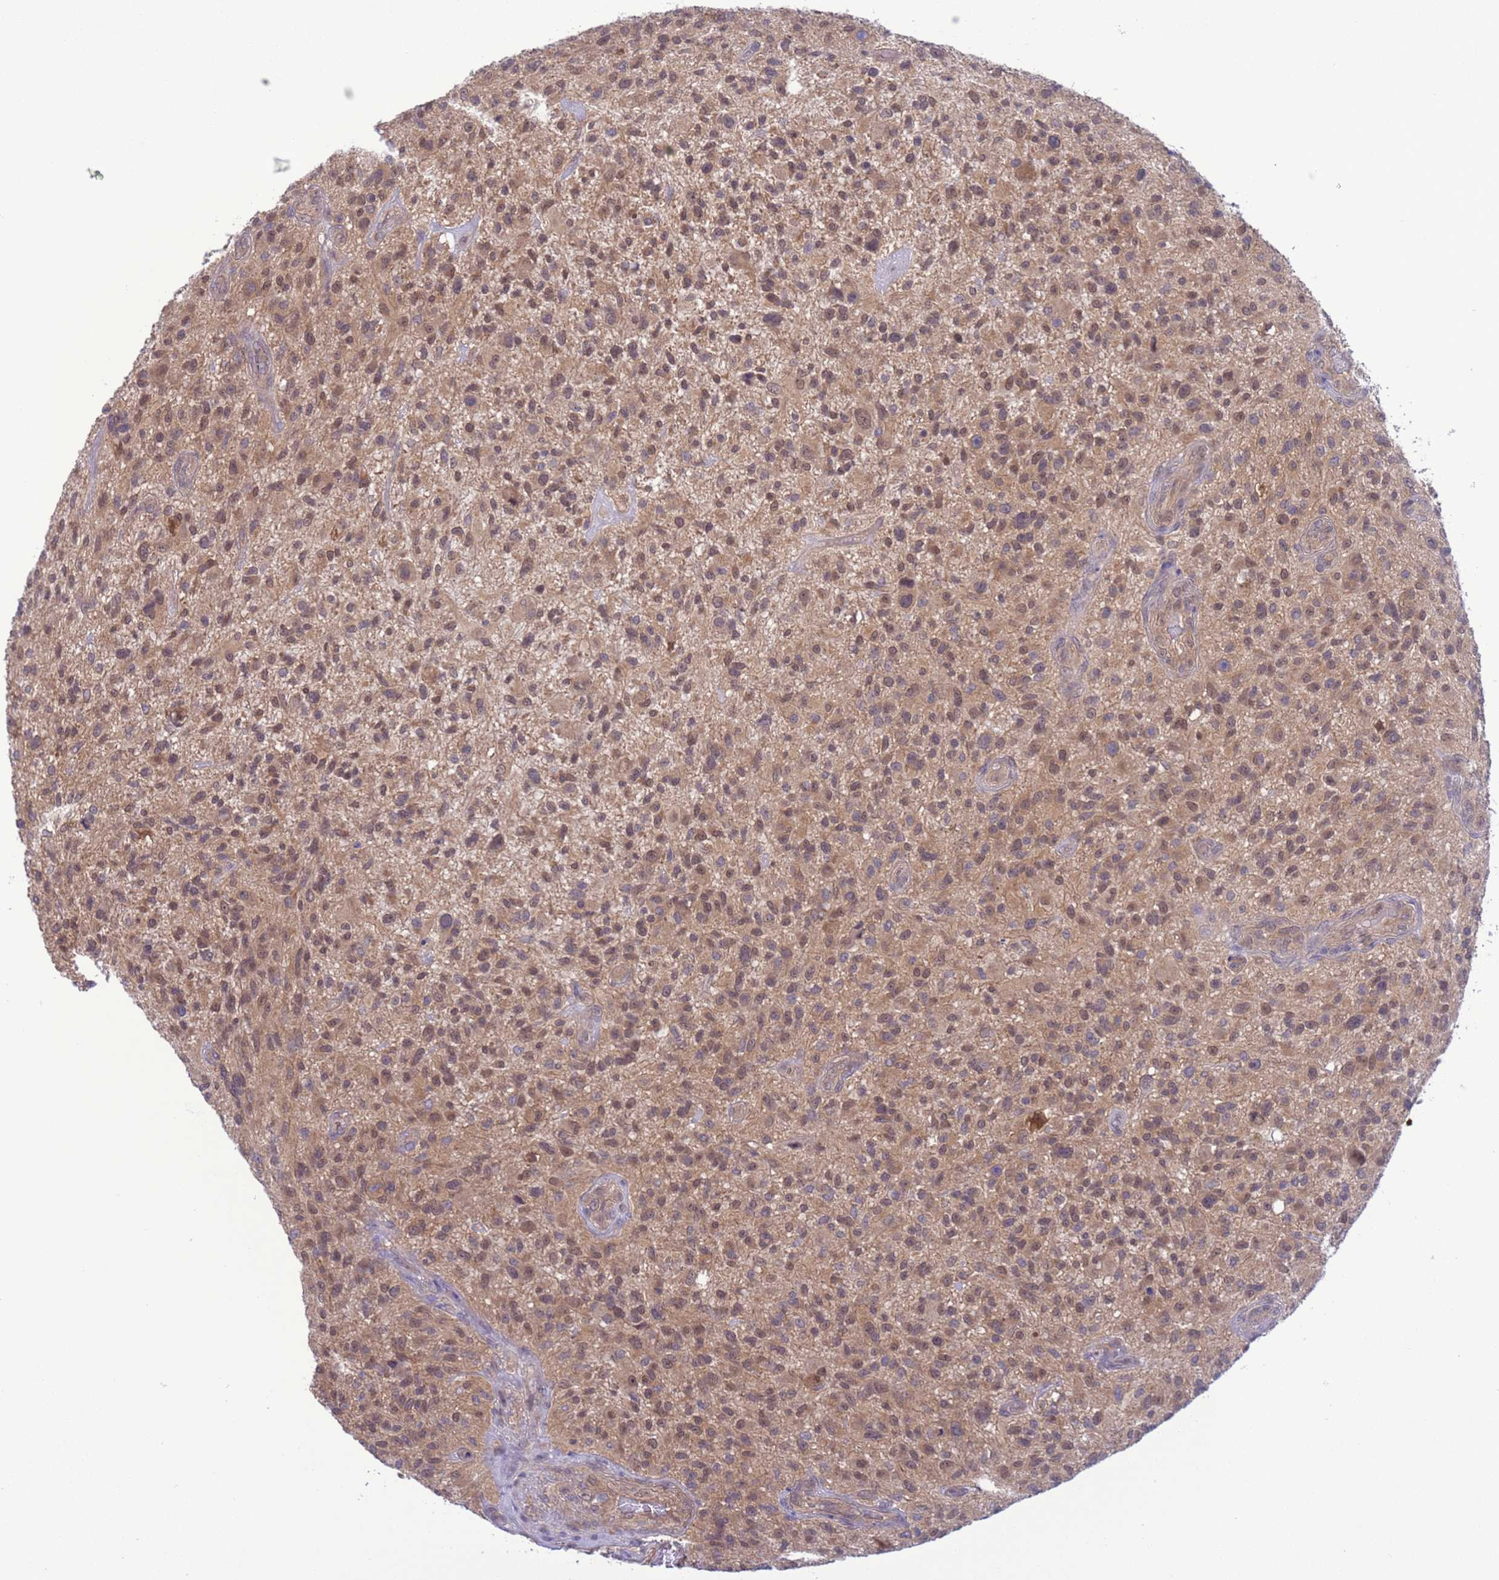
{"staining": {"intensity": "moderate", "quantity": ">75%", "location": "cytoplasmic/membranous,nuclear"}, "tissue": "glioma", "cell_type": "Tumor cells", "image_type": "cancer", "snomed": [{"axis": "morphology", "description": "Glioma, malignant, High grade"}, {"axis": "topography", "description": "Brain"}], "caption": "Human malignant glioma (high-grade) stained for a protein (brown) shows moderate cytoplasmic/membranous and nuclear positive positivity in about >75% of tumor cells.", "gene": "ZNF461", "patient": {"sex": "male", "age": 47}}